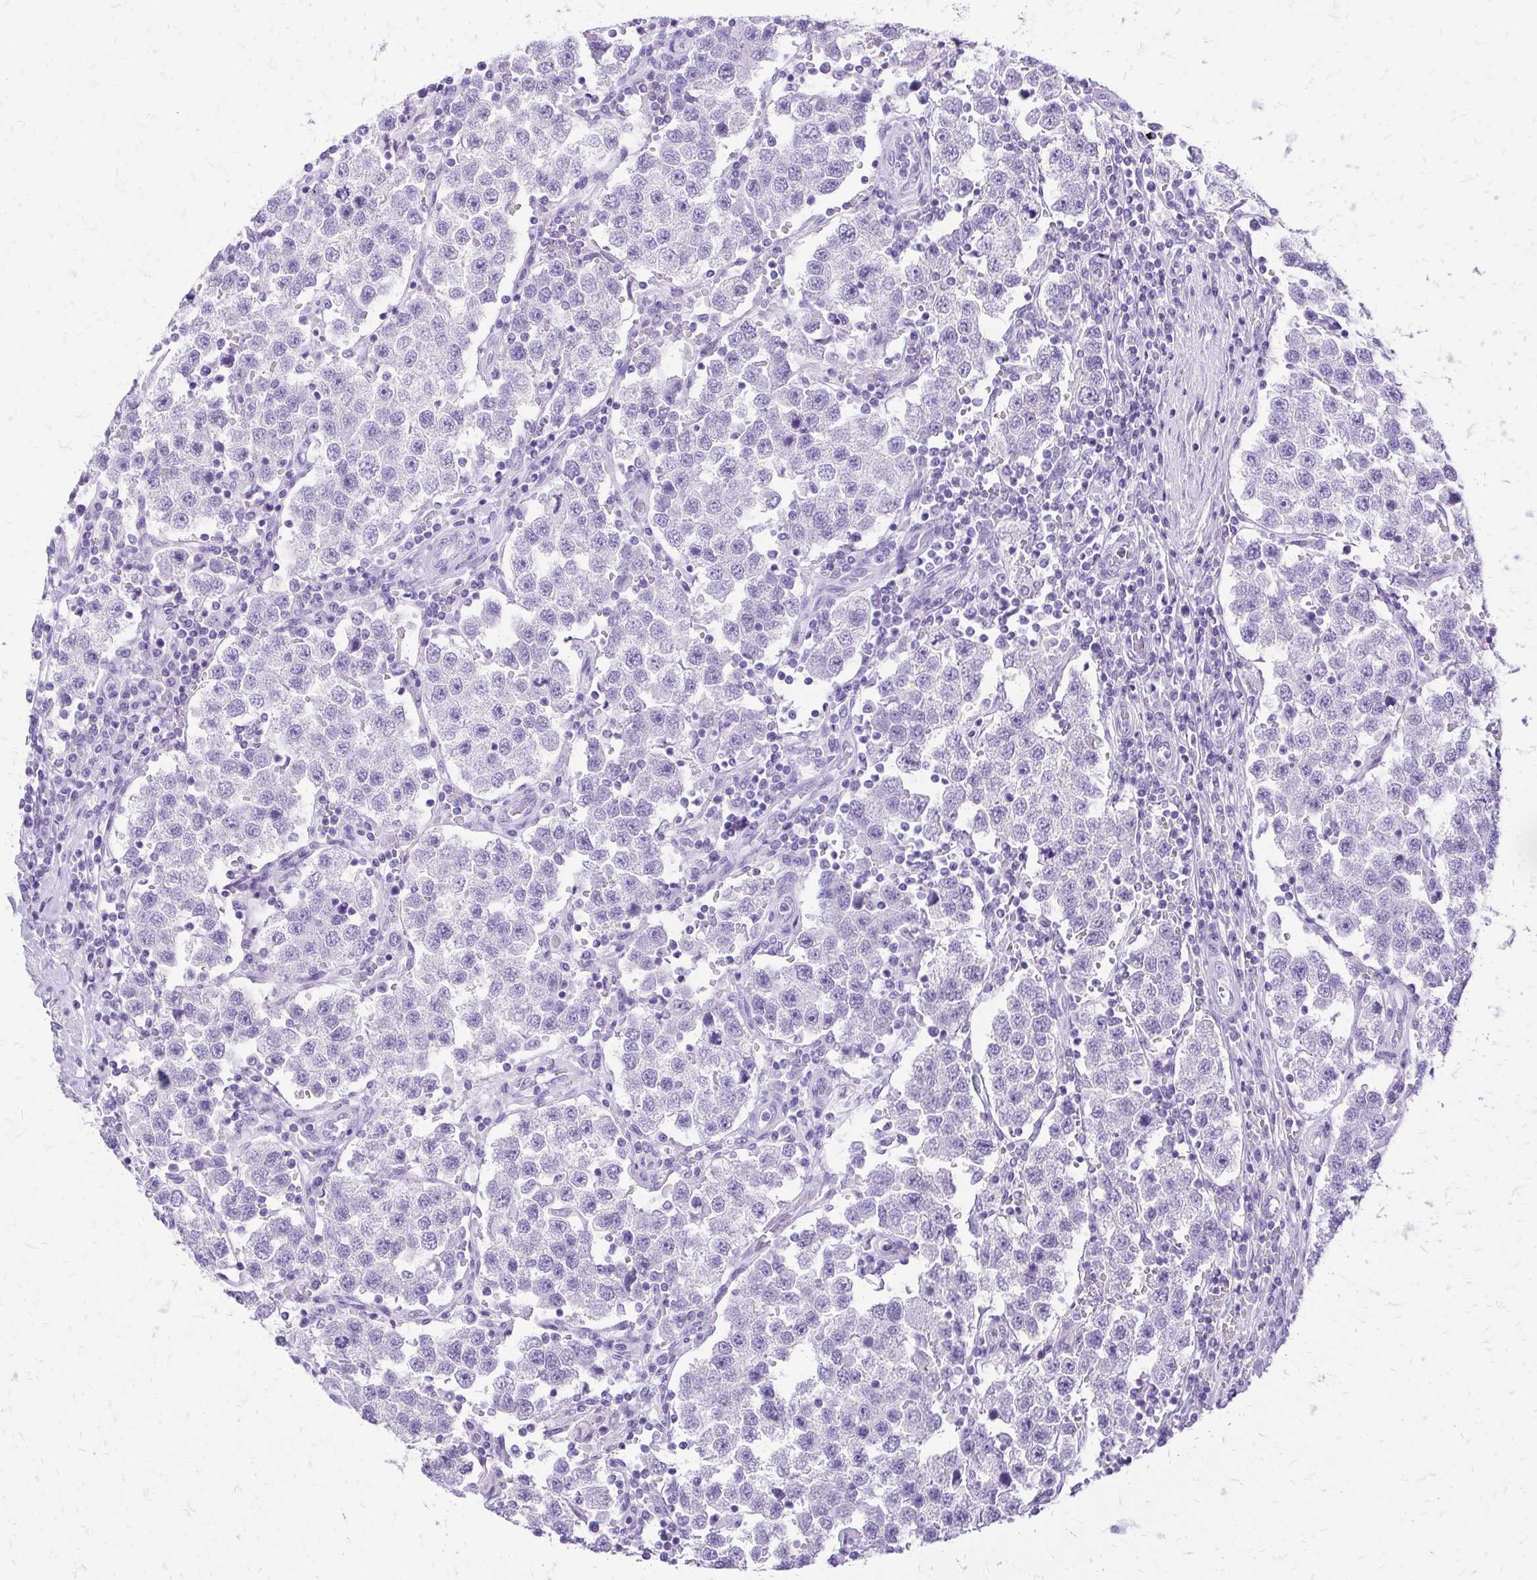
{"staining": {"intensity": "negative", "quantity": "none", "location": "none"}, "tissue": "testis cancer", "cell_type": "Tumor cells", "image_type": "cancer", "snomed": [{"axis": "morphology", "description": "Seminoma, NOS"}, {"axis": "topography", "description": "Testis"}], "caption": "The histopathology image displays no significant expression in tumor cells of testis cancer (seminoma). Brightfield microscopy of IHC stained with DAB (brown) and hematoxylin (blue), captured at high magnification.", "gene": "SLC32A1", "patient": {"sex": "male", "age": 37}}